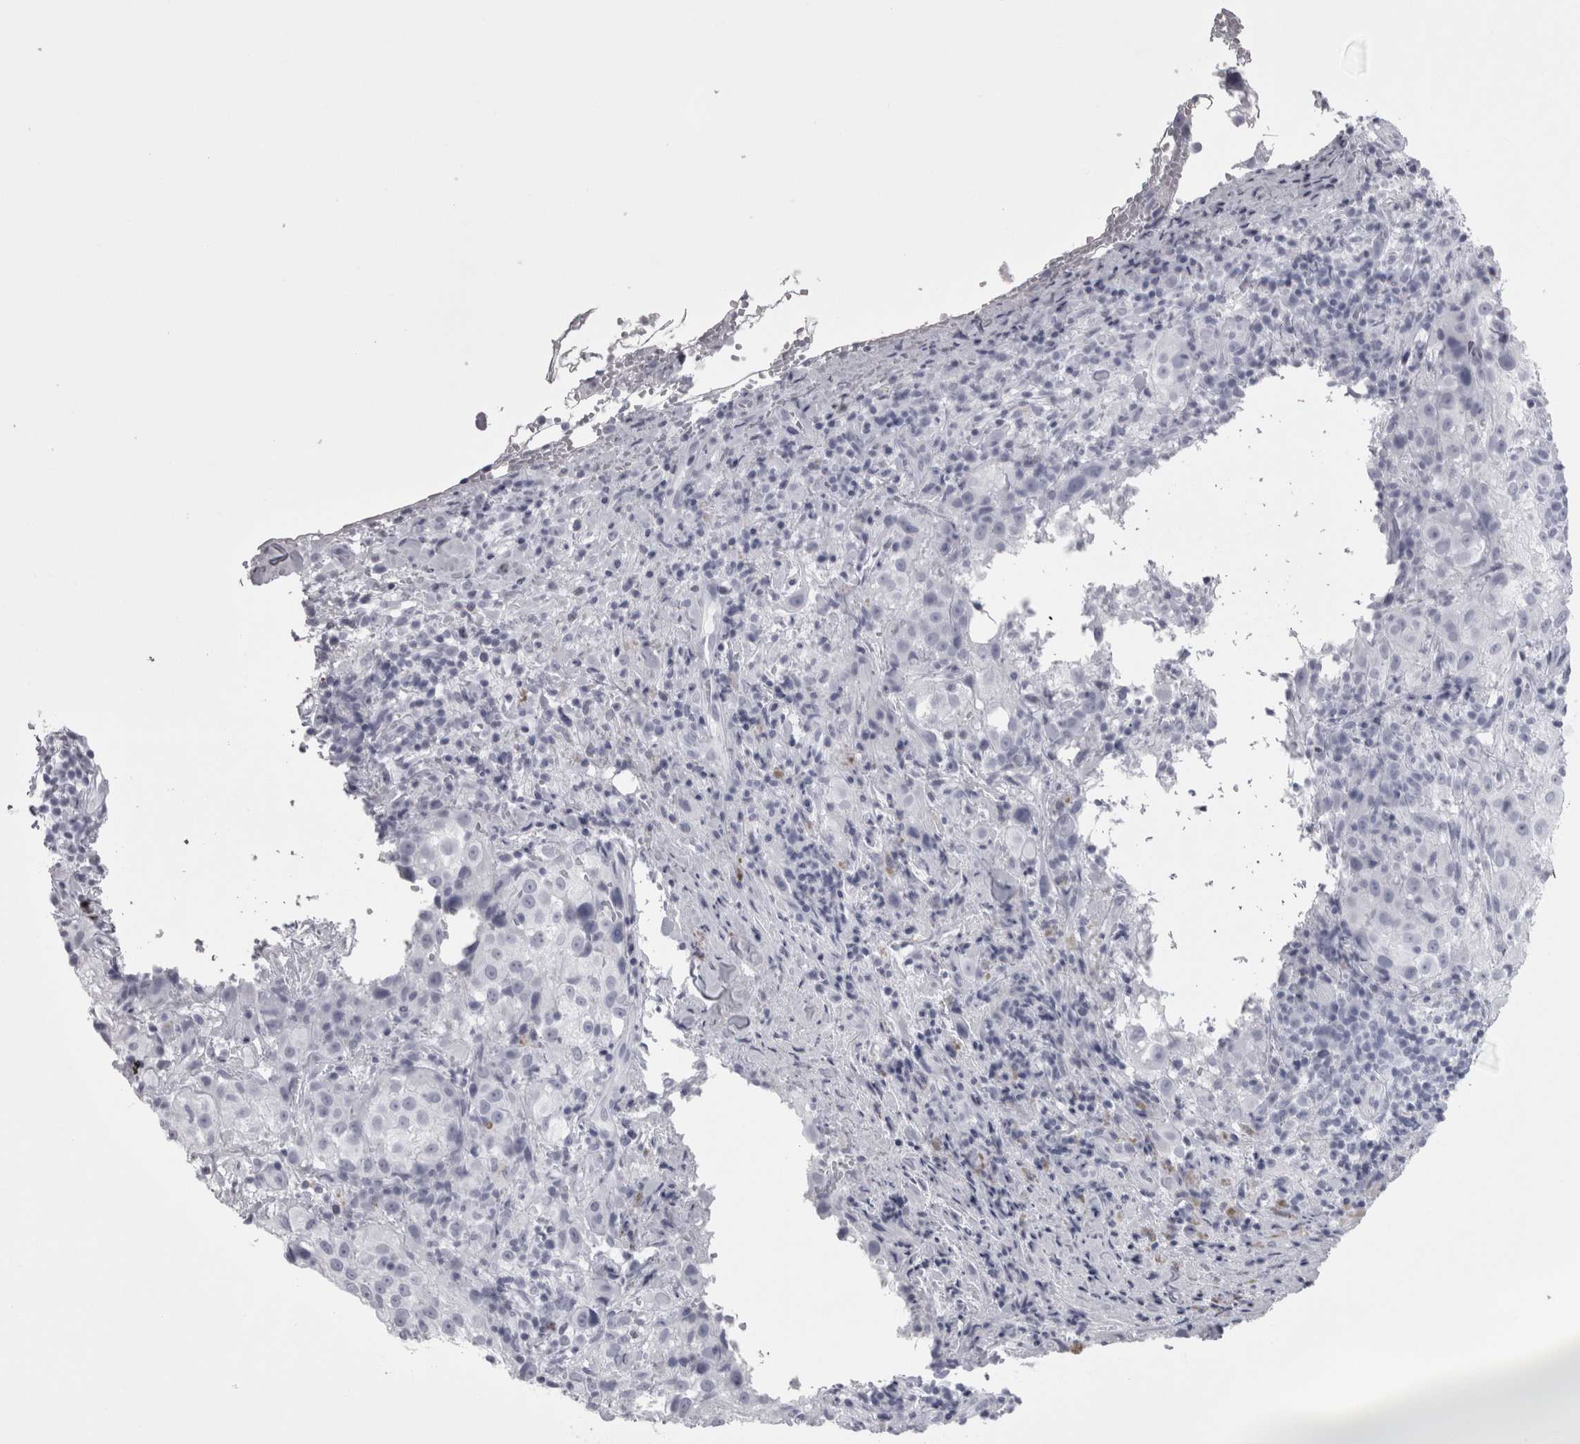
{"staining": {"intensity": "negative", "quantity": "none", "location": "none"}, "tissue": "melanoma", "cell_type": "Tumor cells", "image_type": "cancer", "snomed": [{"axis": "morphology", "description": "Necrosis, NOS"}, {"axis": "morphology", "description": "Malignant melanoma, NOS"}, {"axis": "topography", "description": "Skin"}], "caption": "A photomicrograph of human malignant melanoma is negative for staining in tumor cells. The staining was performed using DAB to visualize the protein expression in brown, while the nuclei were stained in blue with hematoxylin (Magnification: 20x).", "gene": "SKAP1", "patient": {"sex": "female", "age": 87}}